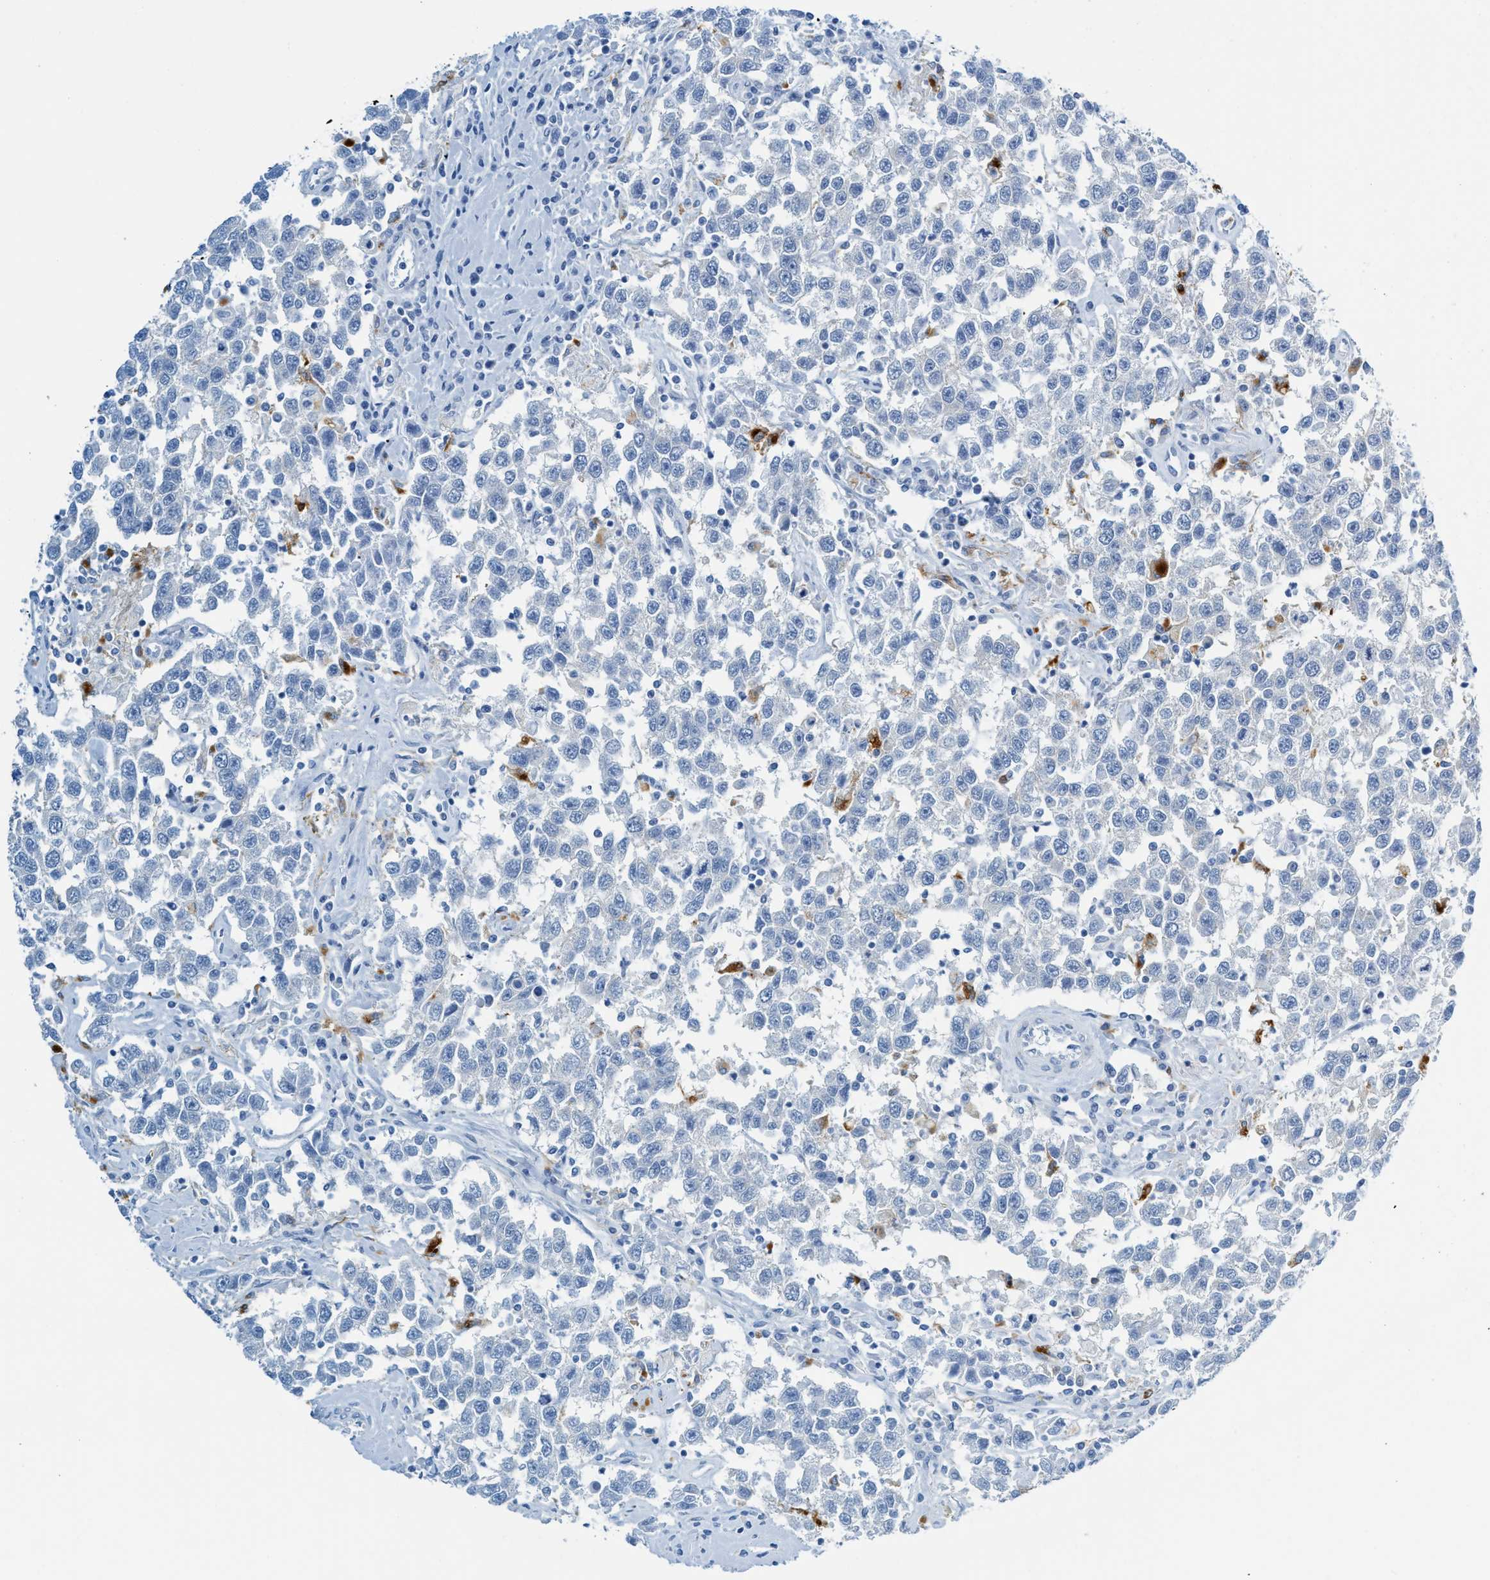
{"staining": {"intensity": "negative", "quantity": "none", "location": "none"}, "tissue": "testis cancer", "cell_type": "Tumor cells", "image_type": "cancer", "snomed": [{"axis": "morphology", "description": "Seminoma, NOS"}, {"axis": "topography", "description": "Testis"}], "caption": "Immunohistochemistry photomicrograph of neoplastic tissue: testis seminoma stained with DAB displays no significant protein expression in tumor cells.", "gene": "C21orf62", "patient": {"sex": "male", "age": 41}}